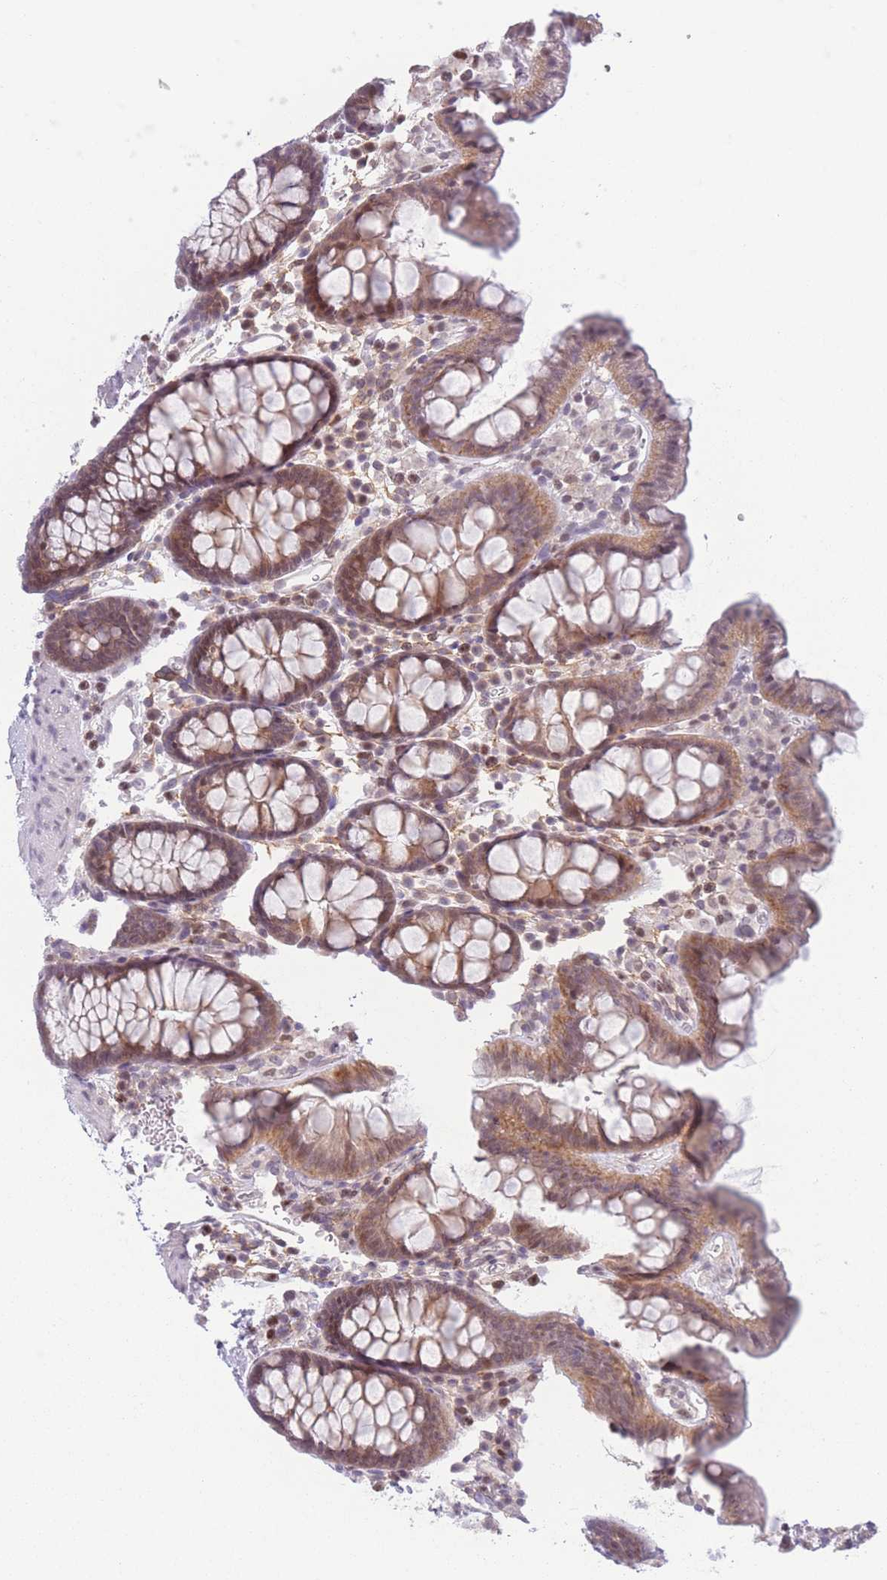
{"staining": {"intensity": "weak", "quantity": "25%-75%", "location": "nuclear"}, "tissue": "colon", "cell_type": "Endothelial cells", "image_type": "normal", "snomed": [{"axis": "morphology", "description": "Normal tissue, NOS"}, {"axis": "topography", "description": "Colon"}], "caption": "Protein staining of unremarkable colon demonstrates weak nuclear positivity in about 25%-75% of endothelial cells. Nuclei are stained in blue.", "gene": "ENSG00000267179", "patient": {"sex": "male", "age": 75}}